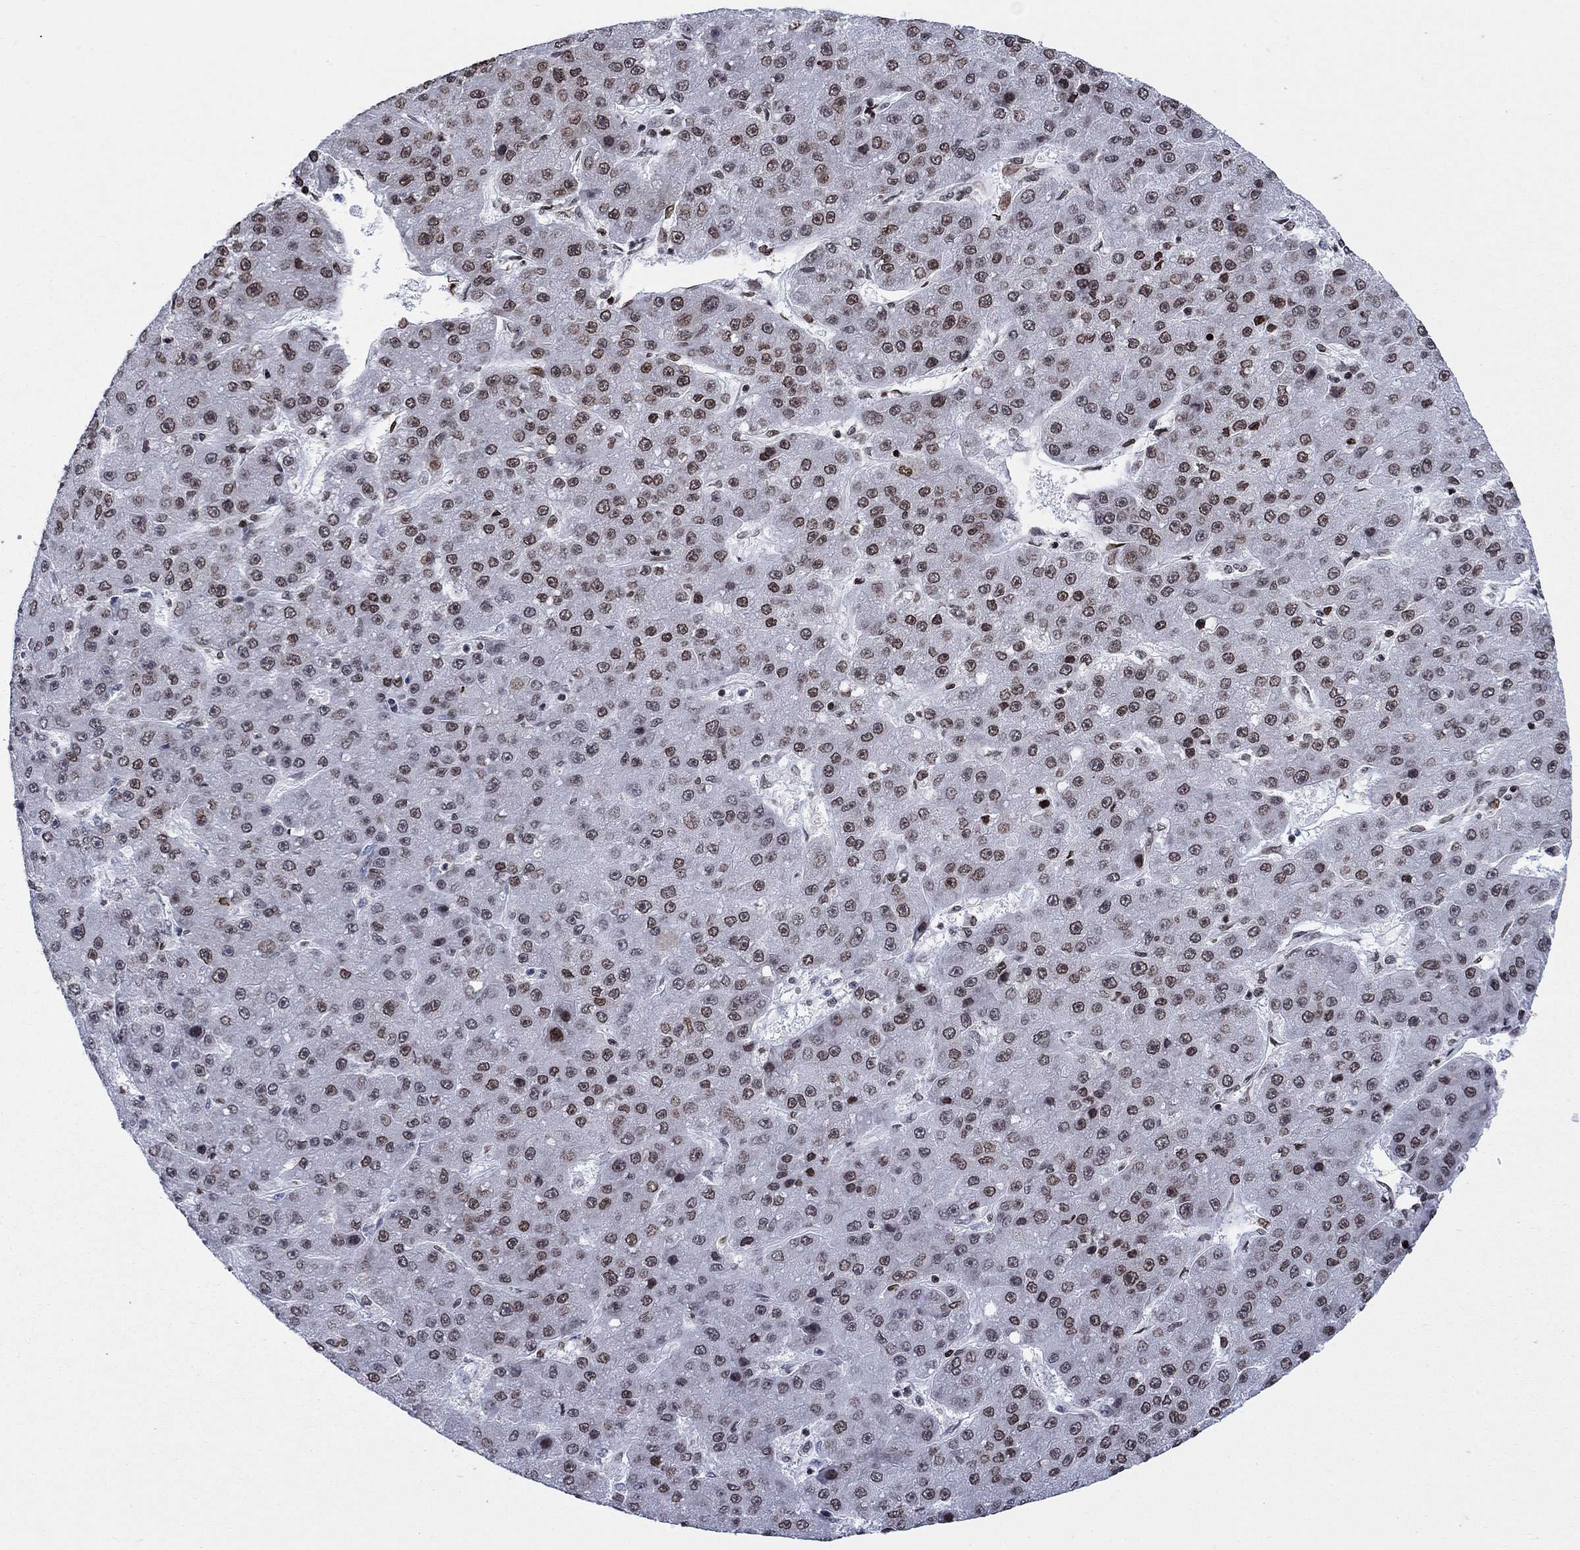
{"staining": {"intensity": "weak", "quantity": "25%-75%", "location": "nuclear"}, "tissue": "liver cancer", "cell_type": "Tumor cells", "image_type": "cancer", "snomed": [{"axis": "morphology", "description": "Carcinoma, Hepatocellular, NOS"}, {"axis": "topography", "description": "Liver"}], "caption": "This photomicrograph displays IHC staining of liver cancer, with low weak nuclear positivity in approximately 25%-75% of tumor cells.", "gene": "HMGA1", "patient": {"sex": "male", "age": 67}}